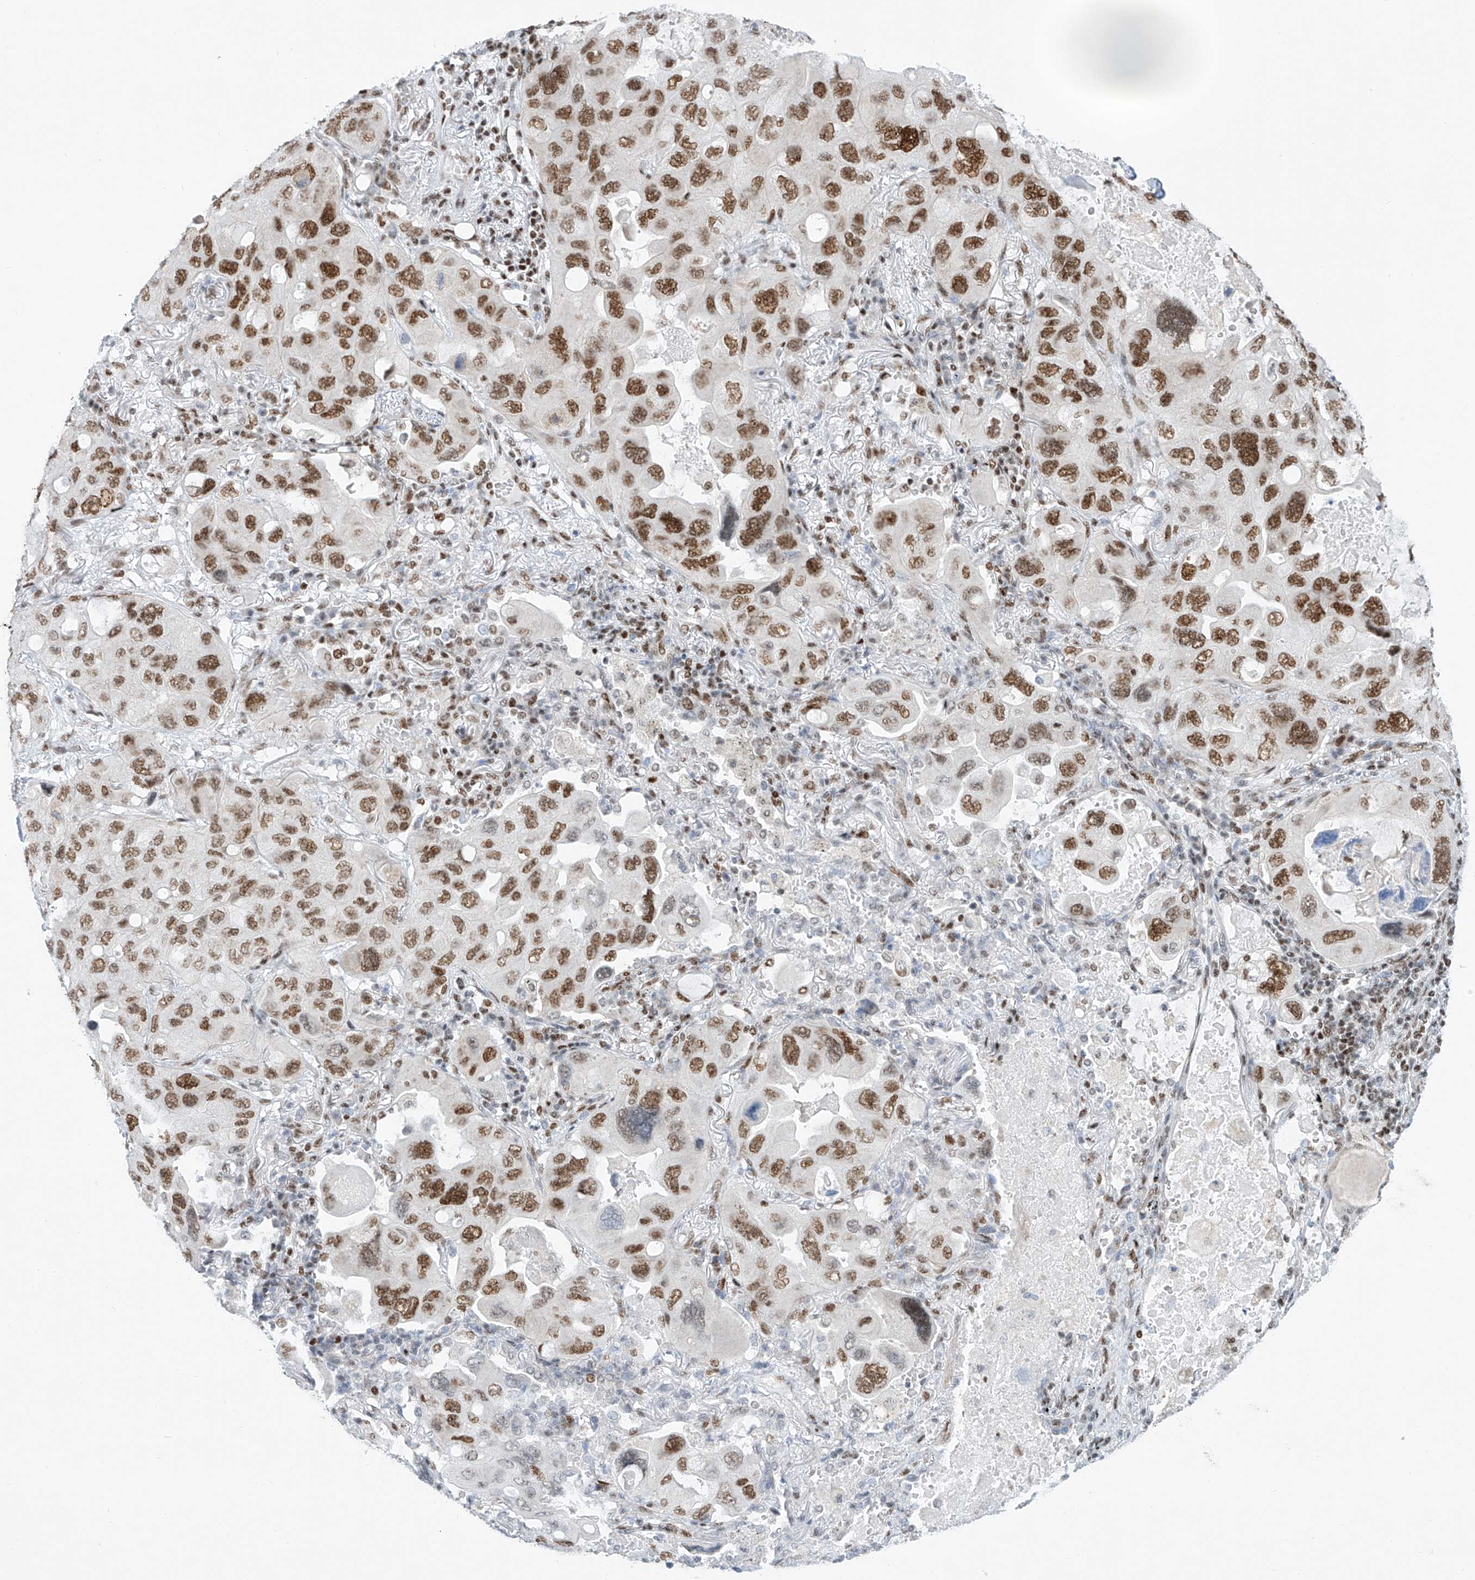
{"staining": {"intensity": "strong", "quantity": ">75%", "location": "nuclear"}, "tissue": "lung cancer", "cell_type": "Tumor cells", "image_type": "cancer", "snomed": [{"axis": "morphology", "description": "Squamous cell carcinoma, NOS"}, {"axis": "topography", "description": "Lung"}], "caption": "IHC of human lung cancer displays high levels of strong nuclear positivity in approximately >75% of tumor cells.", "gene": "TAF4", "patient": {"sex": "female", "age": 73}}